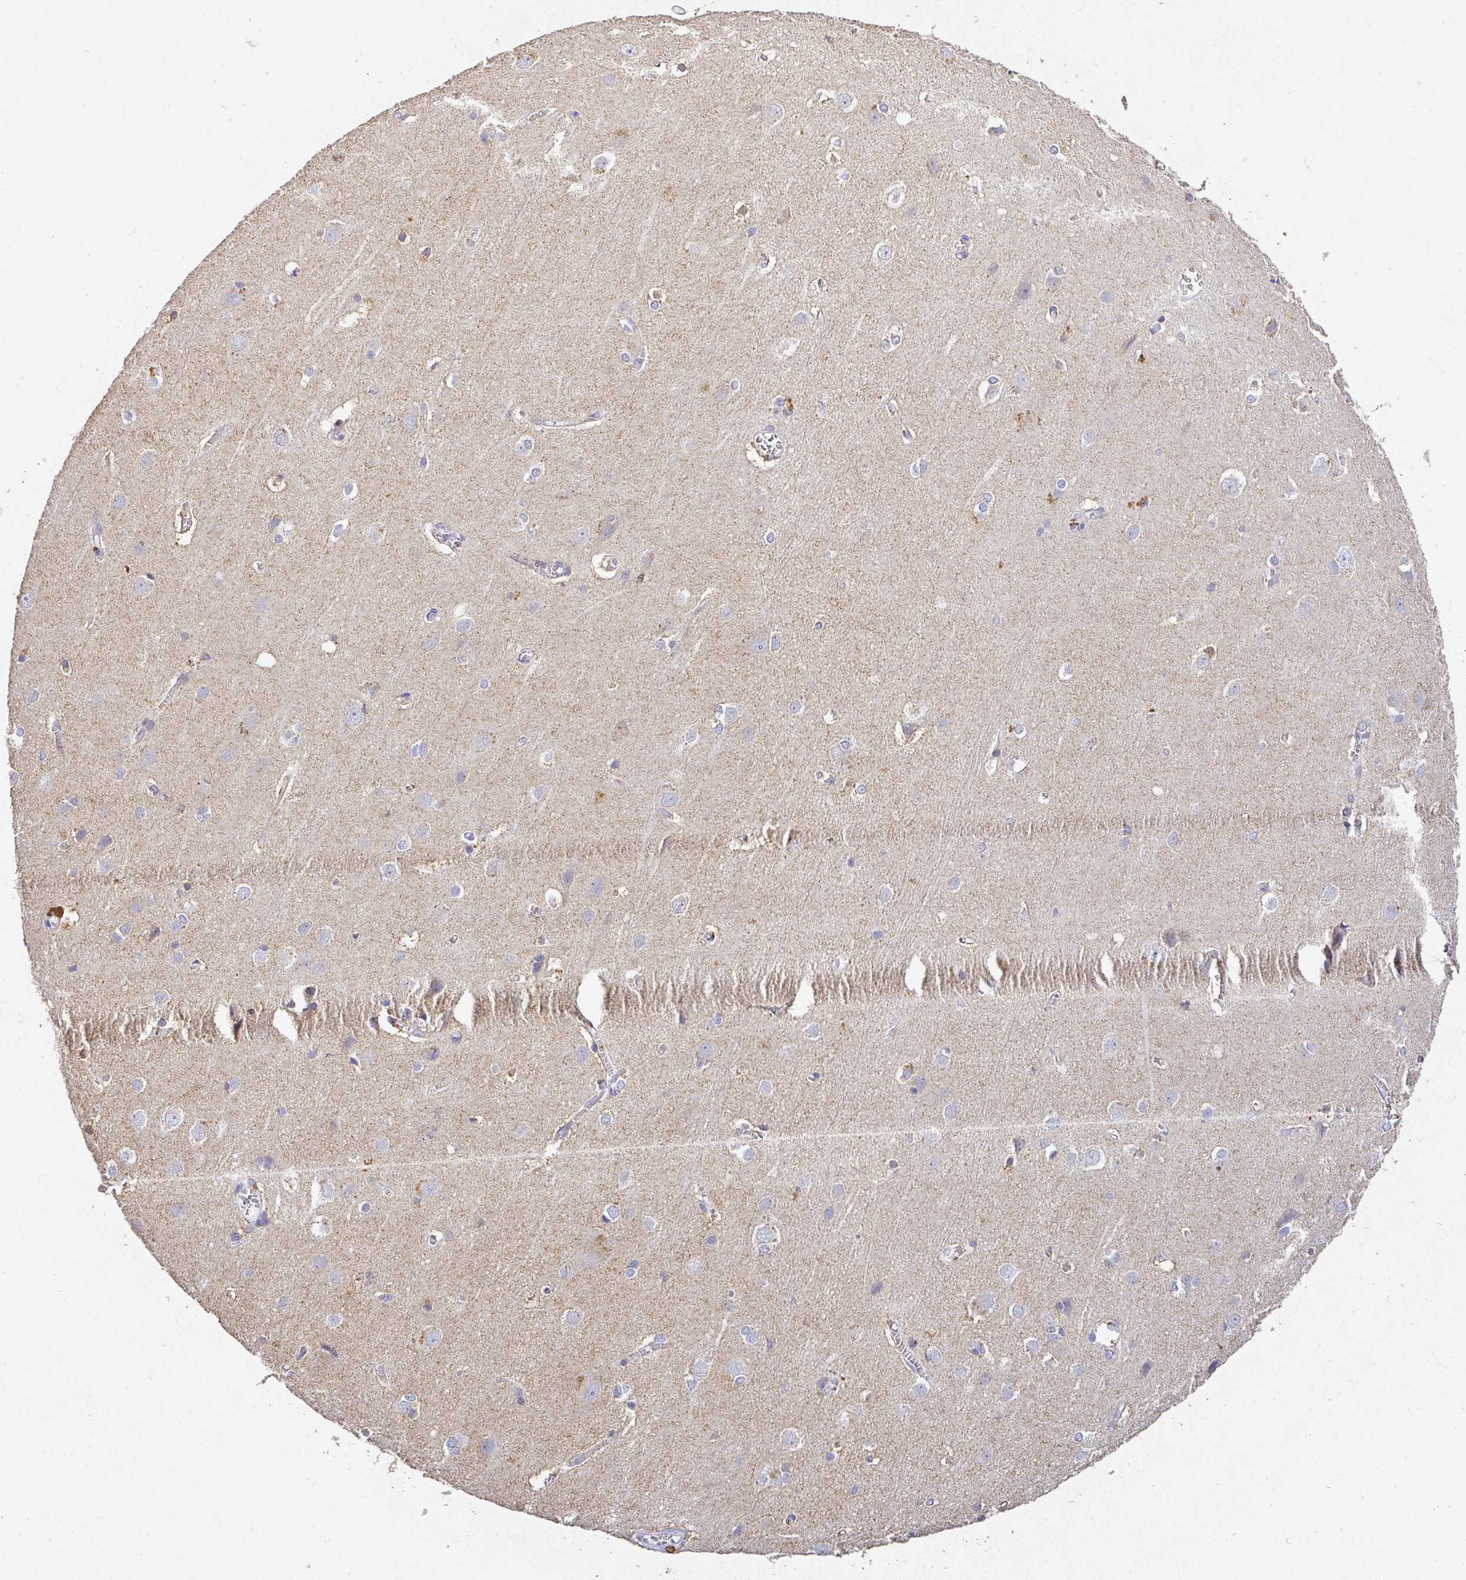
{"staining": {"intensity": "negative", "quantity": "none", "location": "none"}, "tissue": "cerebral cortex", "cell_type": "Endothelial cells", "image_type": "normal", "snomed": [{"axis": "morphology", "description": "Normal tissue, NOS"}, {"axis": "topography", "description": "Cerebral cortex"}], "caption": "An IHC image of benign cerebral cortex is shown. There is no staining in endothelial cells of cerebral cortex. The staining was performed using DAB (3,3'-diaminobenzidine) to visualize the protein expression in brown, while the nuclei were stained in blue with hematoxylin (Magnification: 20x).", "gene": "RPS2", "patient": {"sex": "male", "age": 37}}